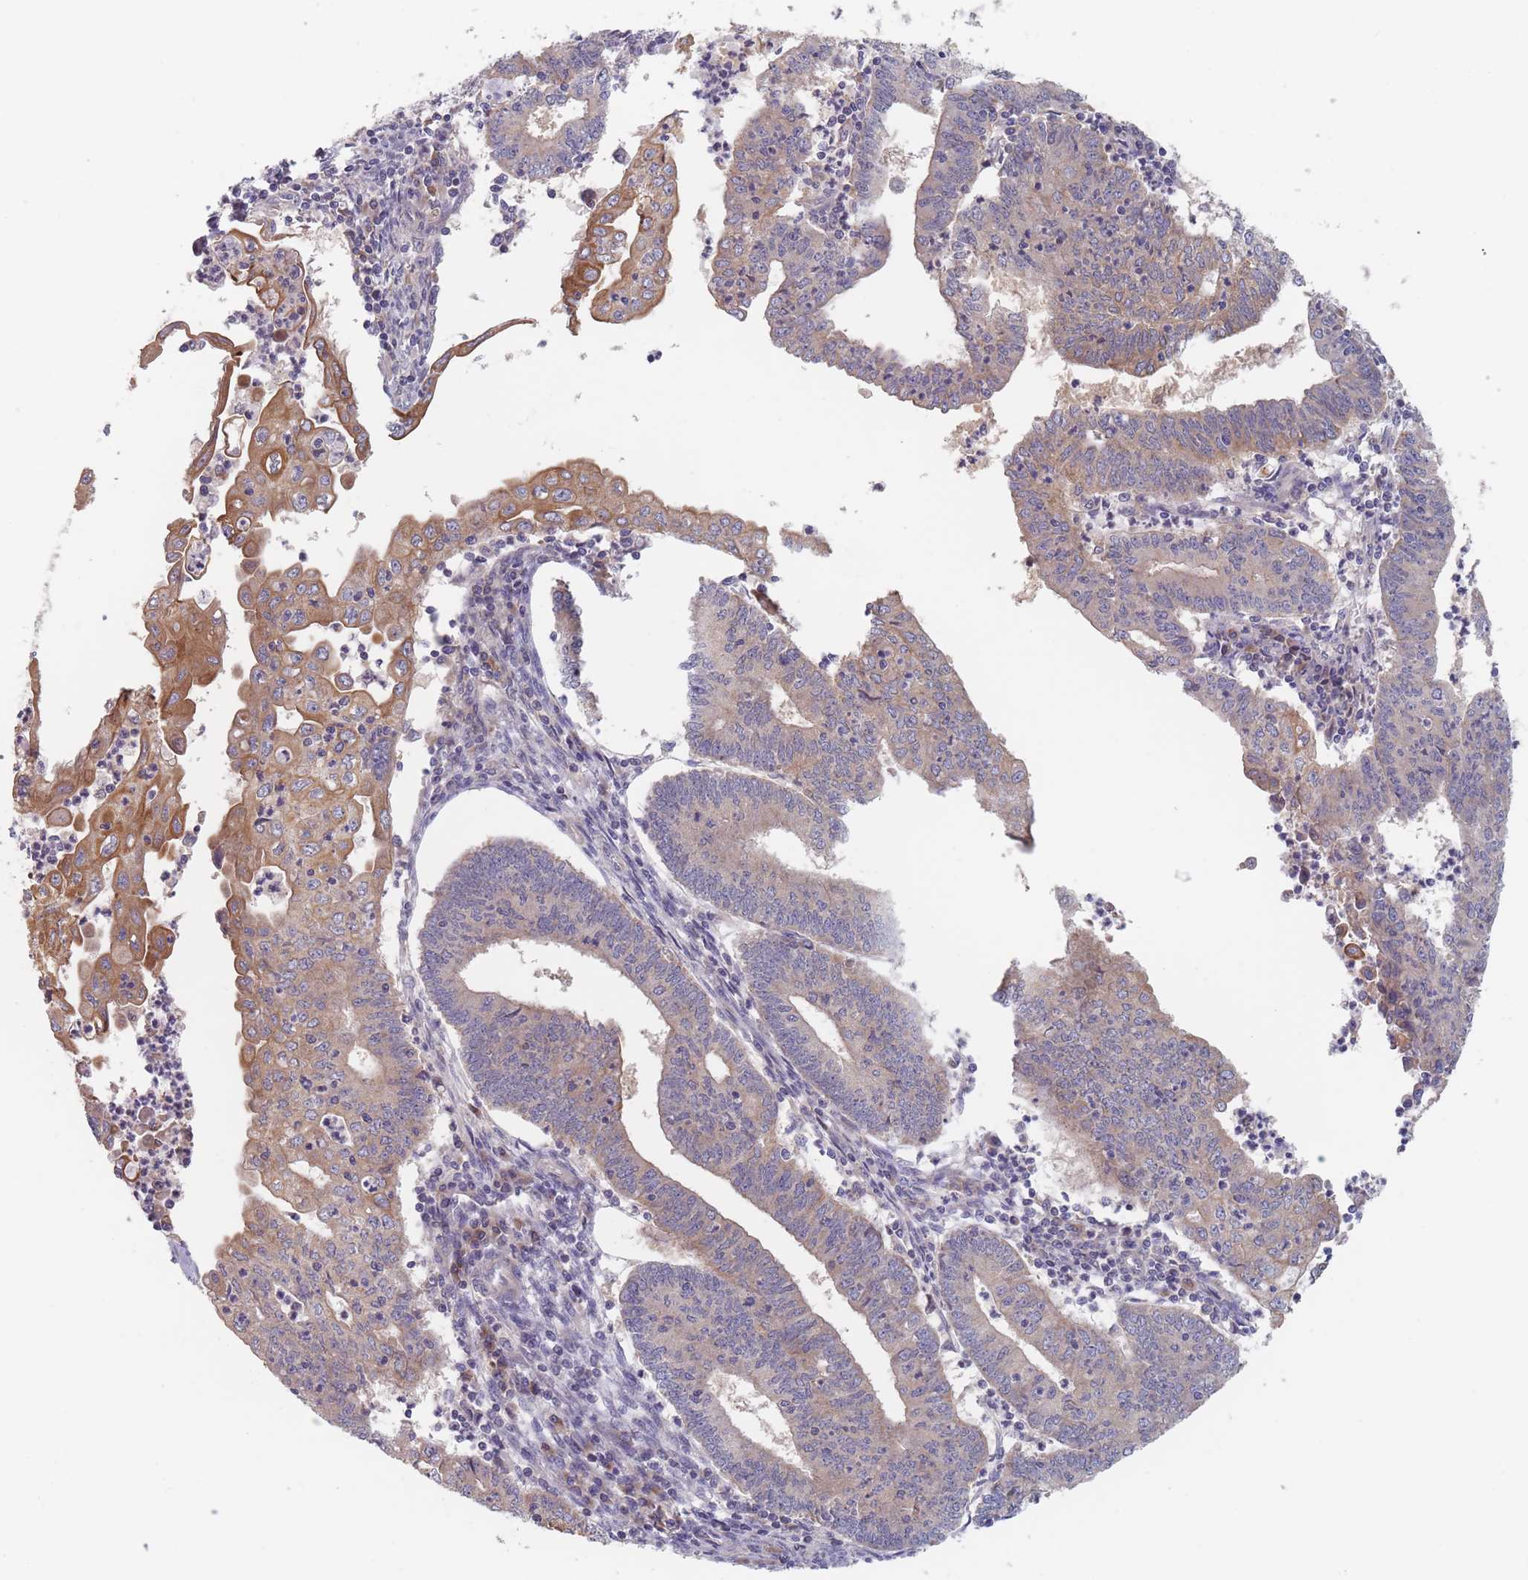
{"staining": {"intensity": "moderate", "quantity": "25%-75%", "location": "cytoplasmic/membranous"}, "tissue": "endometrial cancer", "cell_type": "Tumor cells", "image_type": "cancer", "snomed": [{"axis": "morphology", "description": "Adenocarcinoma, NOS"}, {"axis": "topography", "description": "Endometrium"}], "caption": "Immunohistochemistry (IHC) photomicrograph of neoplastic tissue: human endometrial cancer stained using immunohistochemistry shows medium levels of moderate protein expression localized specifically in the cytoplasmic/membranous of tumor cells, appearing as a cytoplasmic/membranous brown color.", "gene": "EFCC1", "patient": {"sex": "female", "age": 60}}